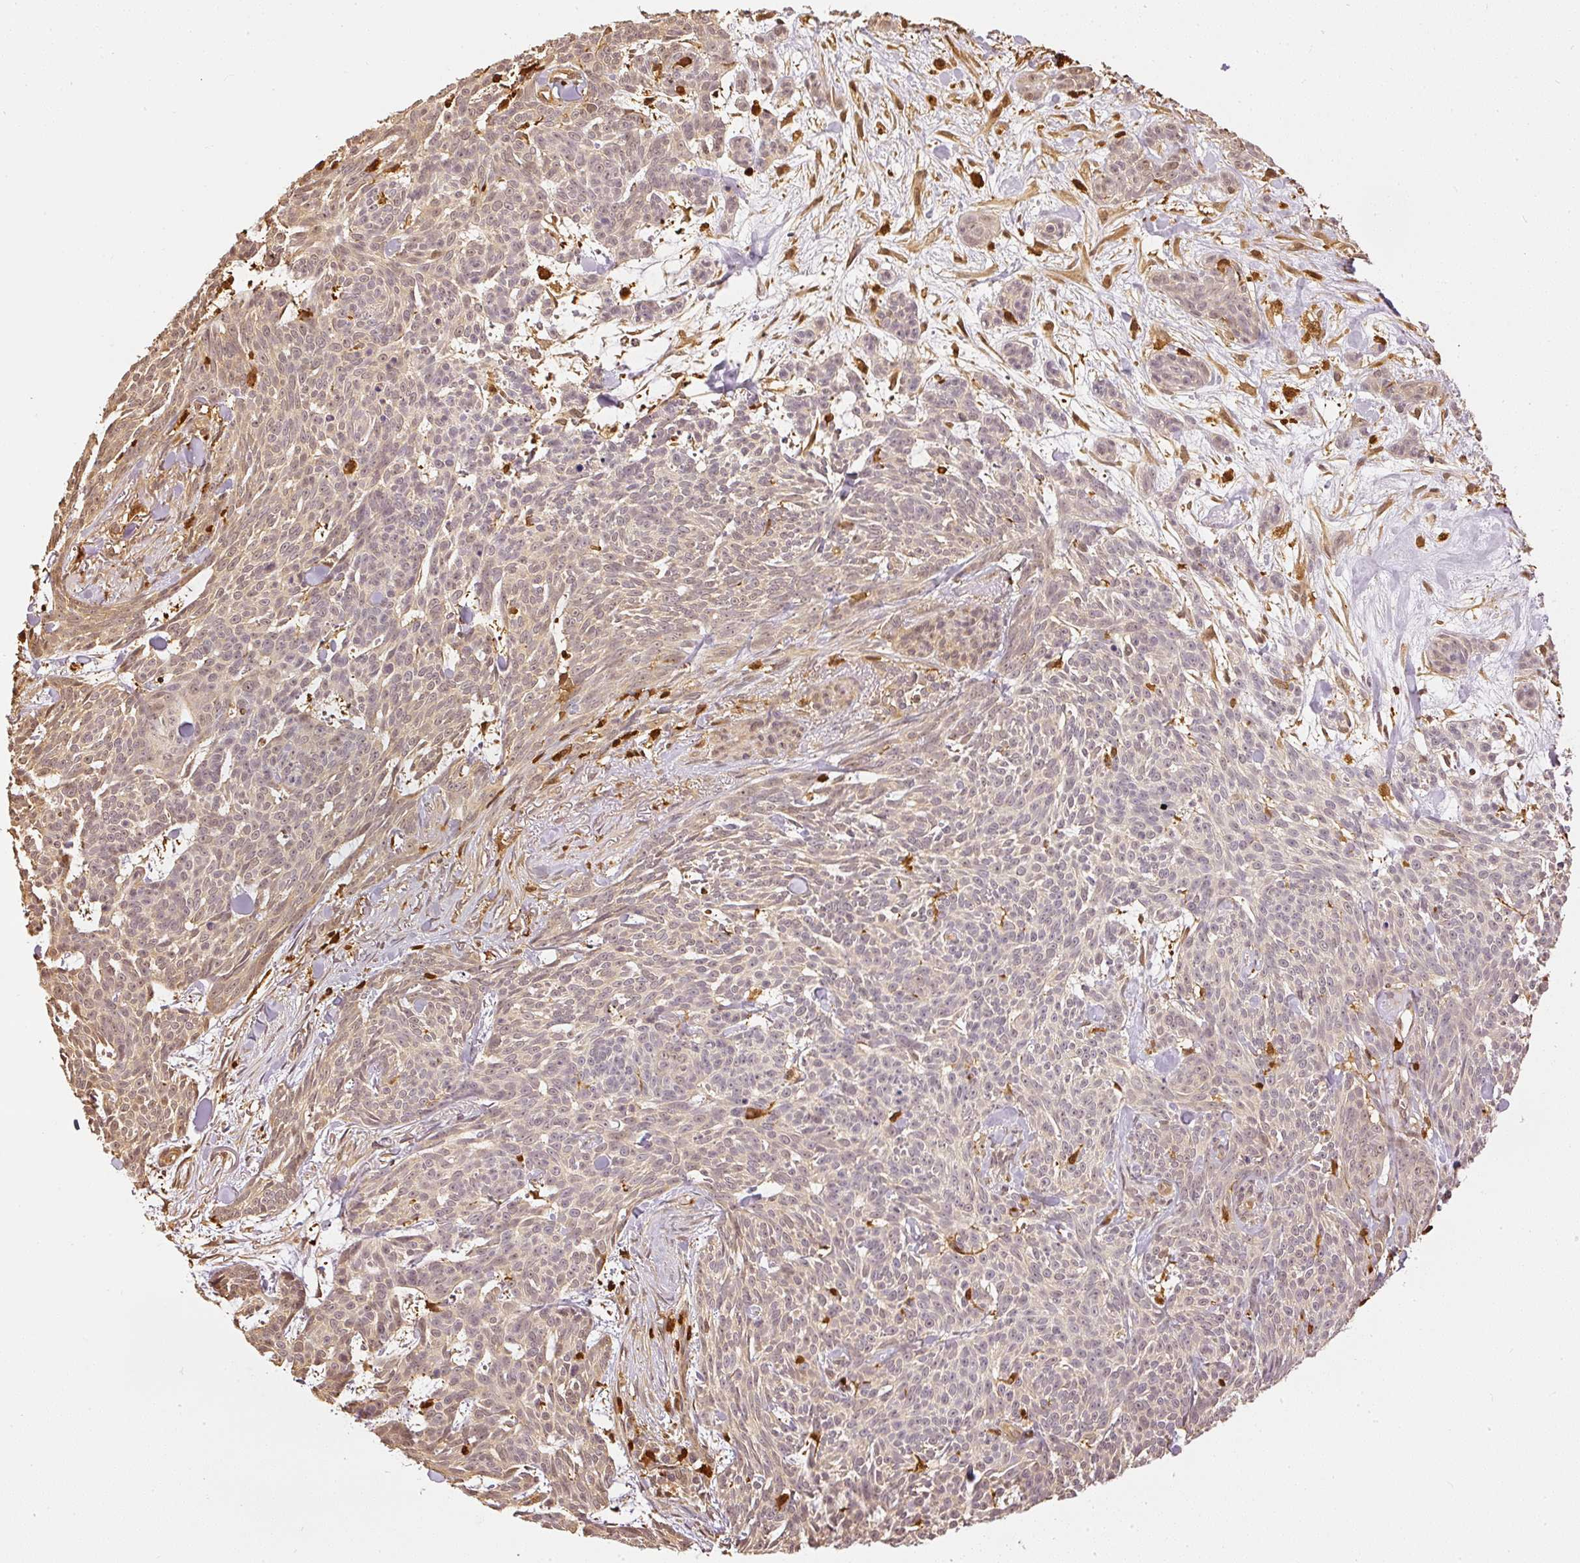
{"staining": {"intensity": "weak", "quantity": "25%-75%", "location": "cytoplasmic/membranous"}, "tissue": "skin cancer", "cell_type": "Tumor cells", "image_type": "cancer", "snomed": [{"axis": "morphology", "description": "Basal cell carcinoma"}, {"axis": "topography", "description": "Skin"}], "caption": "About 25%-75% of tumor cells in human skin cancer demonstrate weak cytoplasmic/membranous protein positivity as visualized by brown immunohistochemical staining.", "gene": "PFN1", "patient": {"sex": "female", "age": 93}}